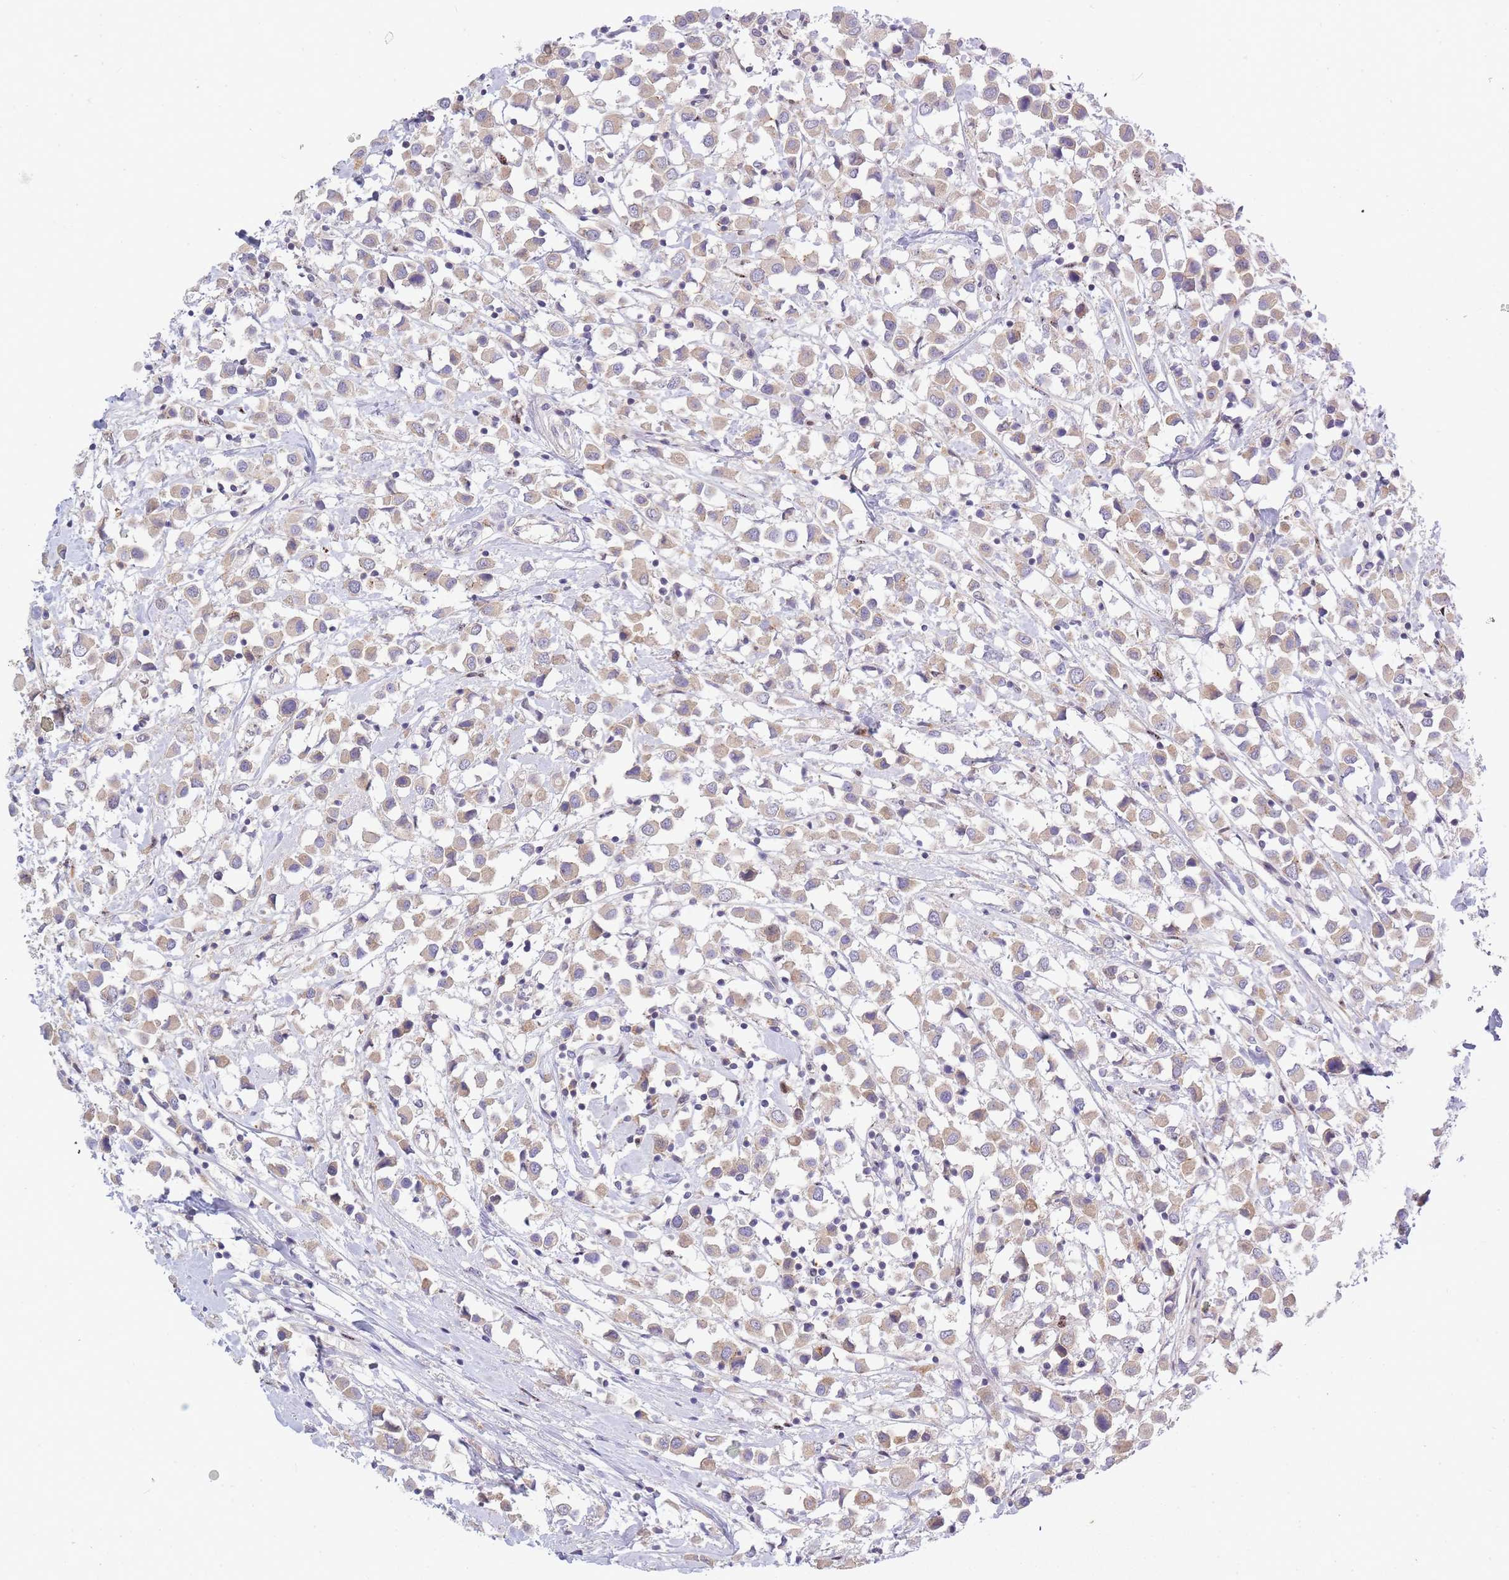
{"staining": {"intensity": "weak", "quantity": ">75%", "location": "cytoplasmic/membranous"}, "tissue": "breast cancer", "cell_type": "Tumor cells", "image_type": "cancer", "snomed": [{"axis": "morphology", "description": "Duct carcinoma"}, {"axis": "topography", "description": "Breast"}], "caption": "Tumor cells reveal weak cytoplasmic/membranous positivity in about >75% of cells in breast intraductal carcinoma.", "gene": "TRIM61", "patient": {"sex": "female", "age": 61}}